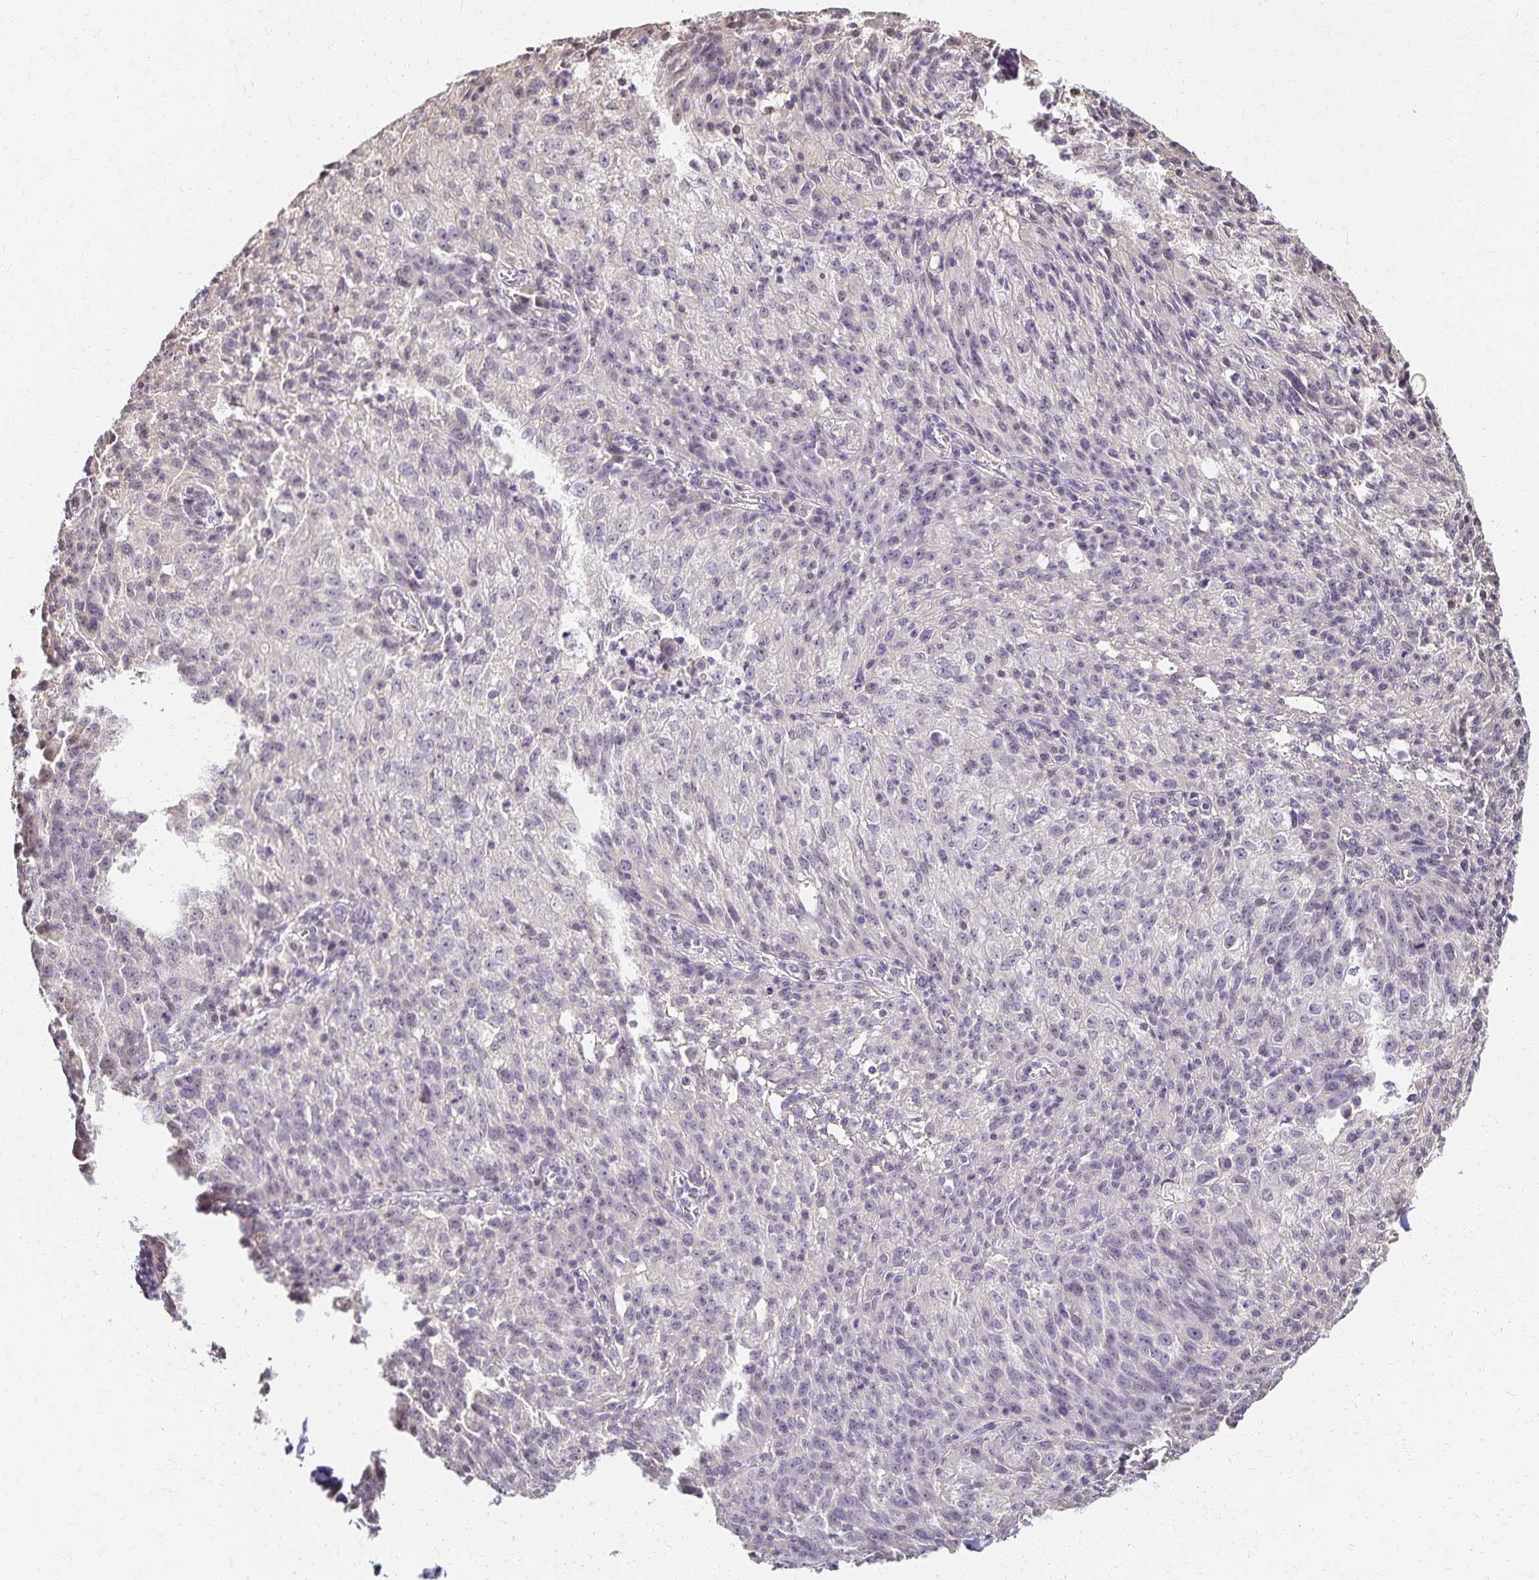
{"staining": {"intensity": "negative", "quantity": "none", "location": "none"}, "tissue": "lung cancer", "cell_type": "Tumor cells", "image_type": "cancer", "snomed": [{"axis": "morphology", "description": "Squamous cell carcinoma, NOS"}, {"axis": "morphology", "description": "Squamous cell carcinoma, metastatic, NOS"}, {"axis": "topography", "description": "Bronchus"}, {"axis": "topography", "description": "Lung"}], "caption": "Tumor cells are negative for protein expression in human lung cancer. Brightfield microscopy of IHC stained with DAB (3,3'-diaminobenzidine) (brown) and hematoxylin (blue), captured at high magnification.", "gene": "AZGP1", "patient": {"sex": "male", "age": 62}}